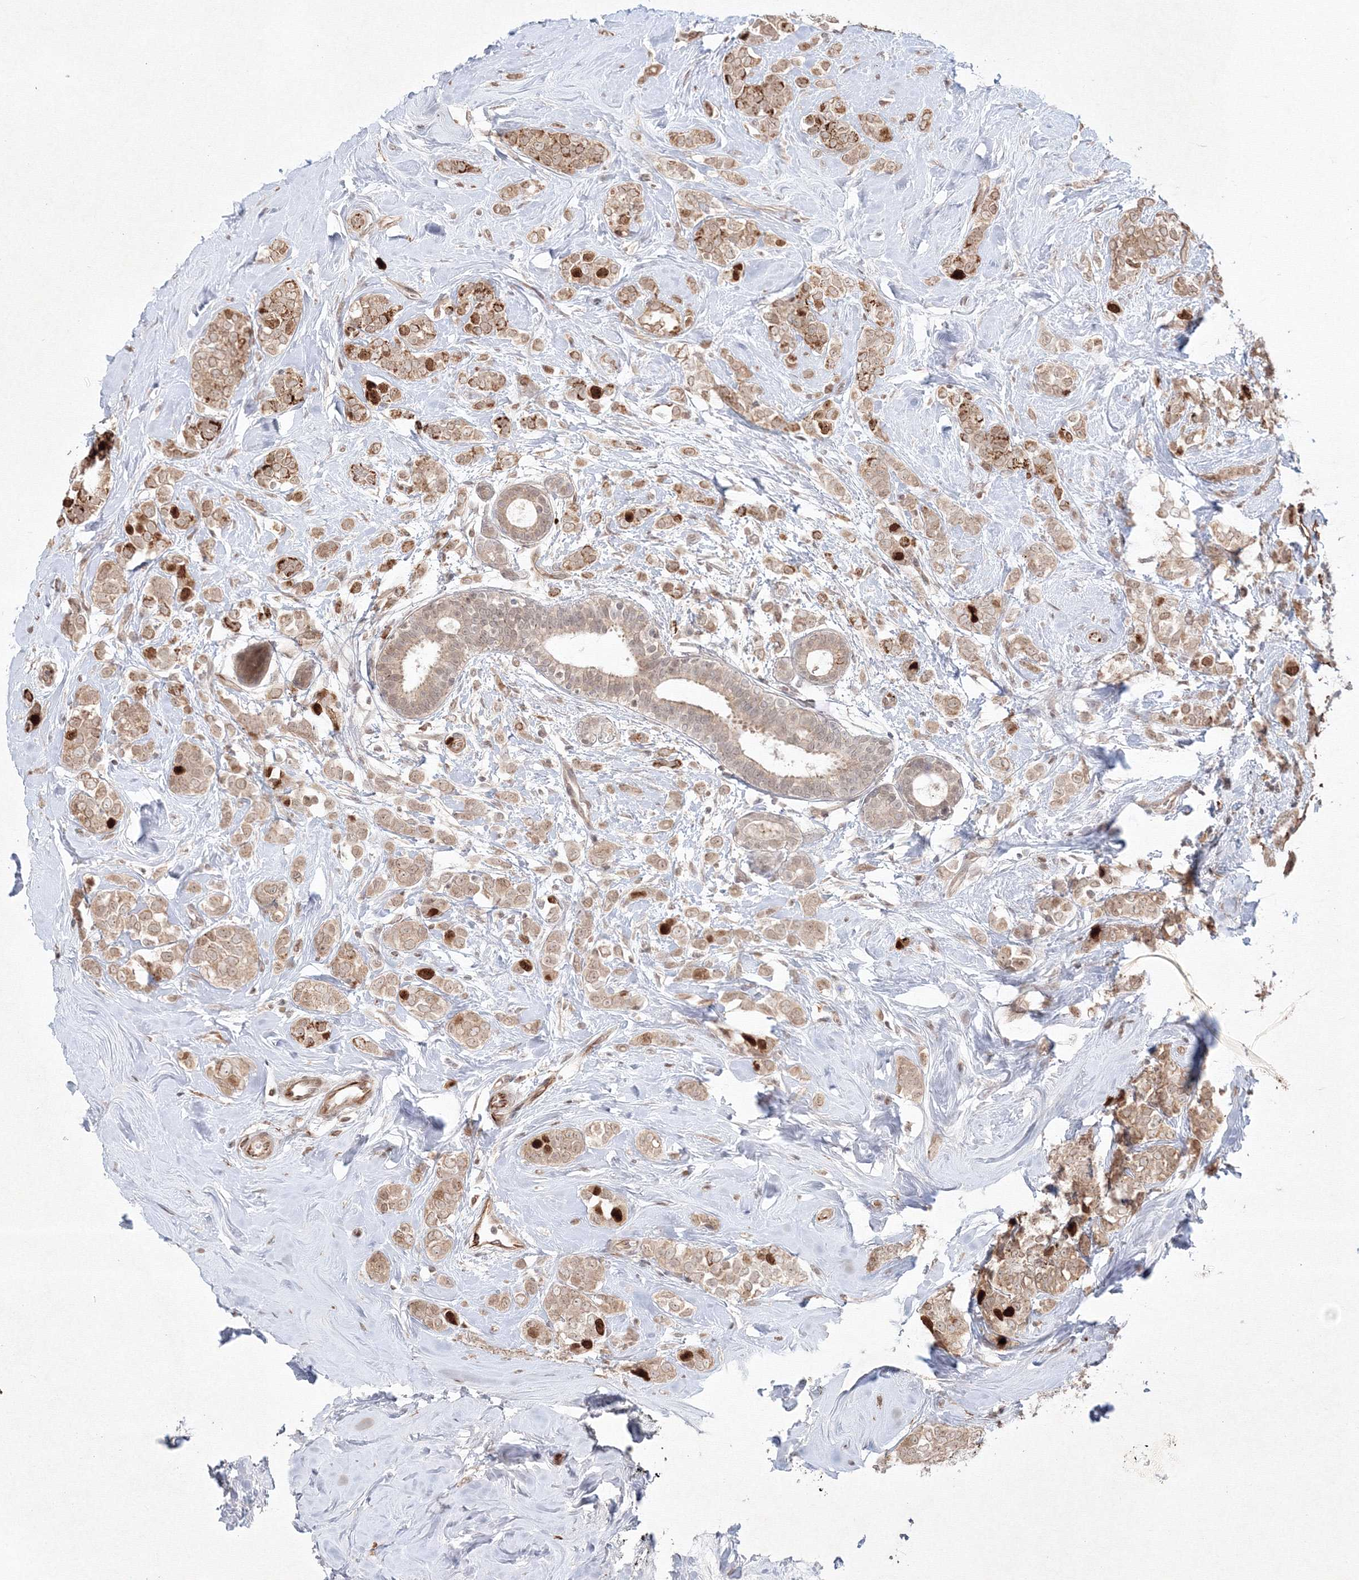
{"staining": {"intensity": "moderate", "quantity": ">75%", "location": "cytoplasmic/membranous,nuclear"}, "tissue": "breast cancer", "cell_type": "Tumor cells", "image_type": "cancer", "snomed": [{"axis": "morphology", "description": "Lobular carcinoma"}, {"axis": "topography", "description": "Breast"}], "caption": "Moderate cytoplasmic/membranous and nuclear expression for a protein is present in approximately >75% of tumor cells of lobular carcinoma (breast) using immunohistochemistry.", "gene": "KIF20A", "patient": {"sex": "female", "age": 47}}